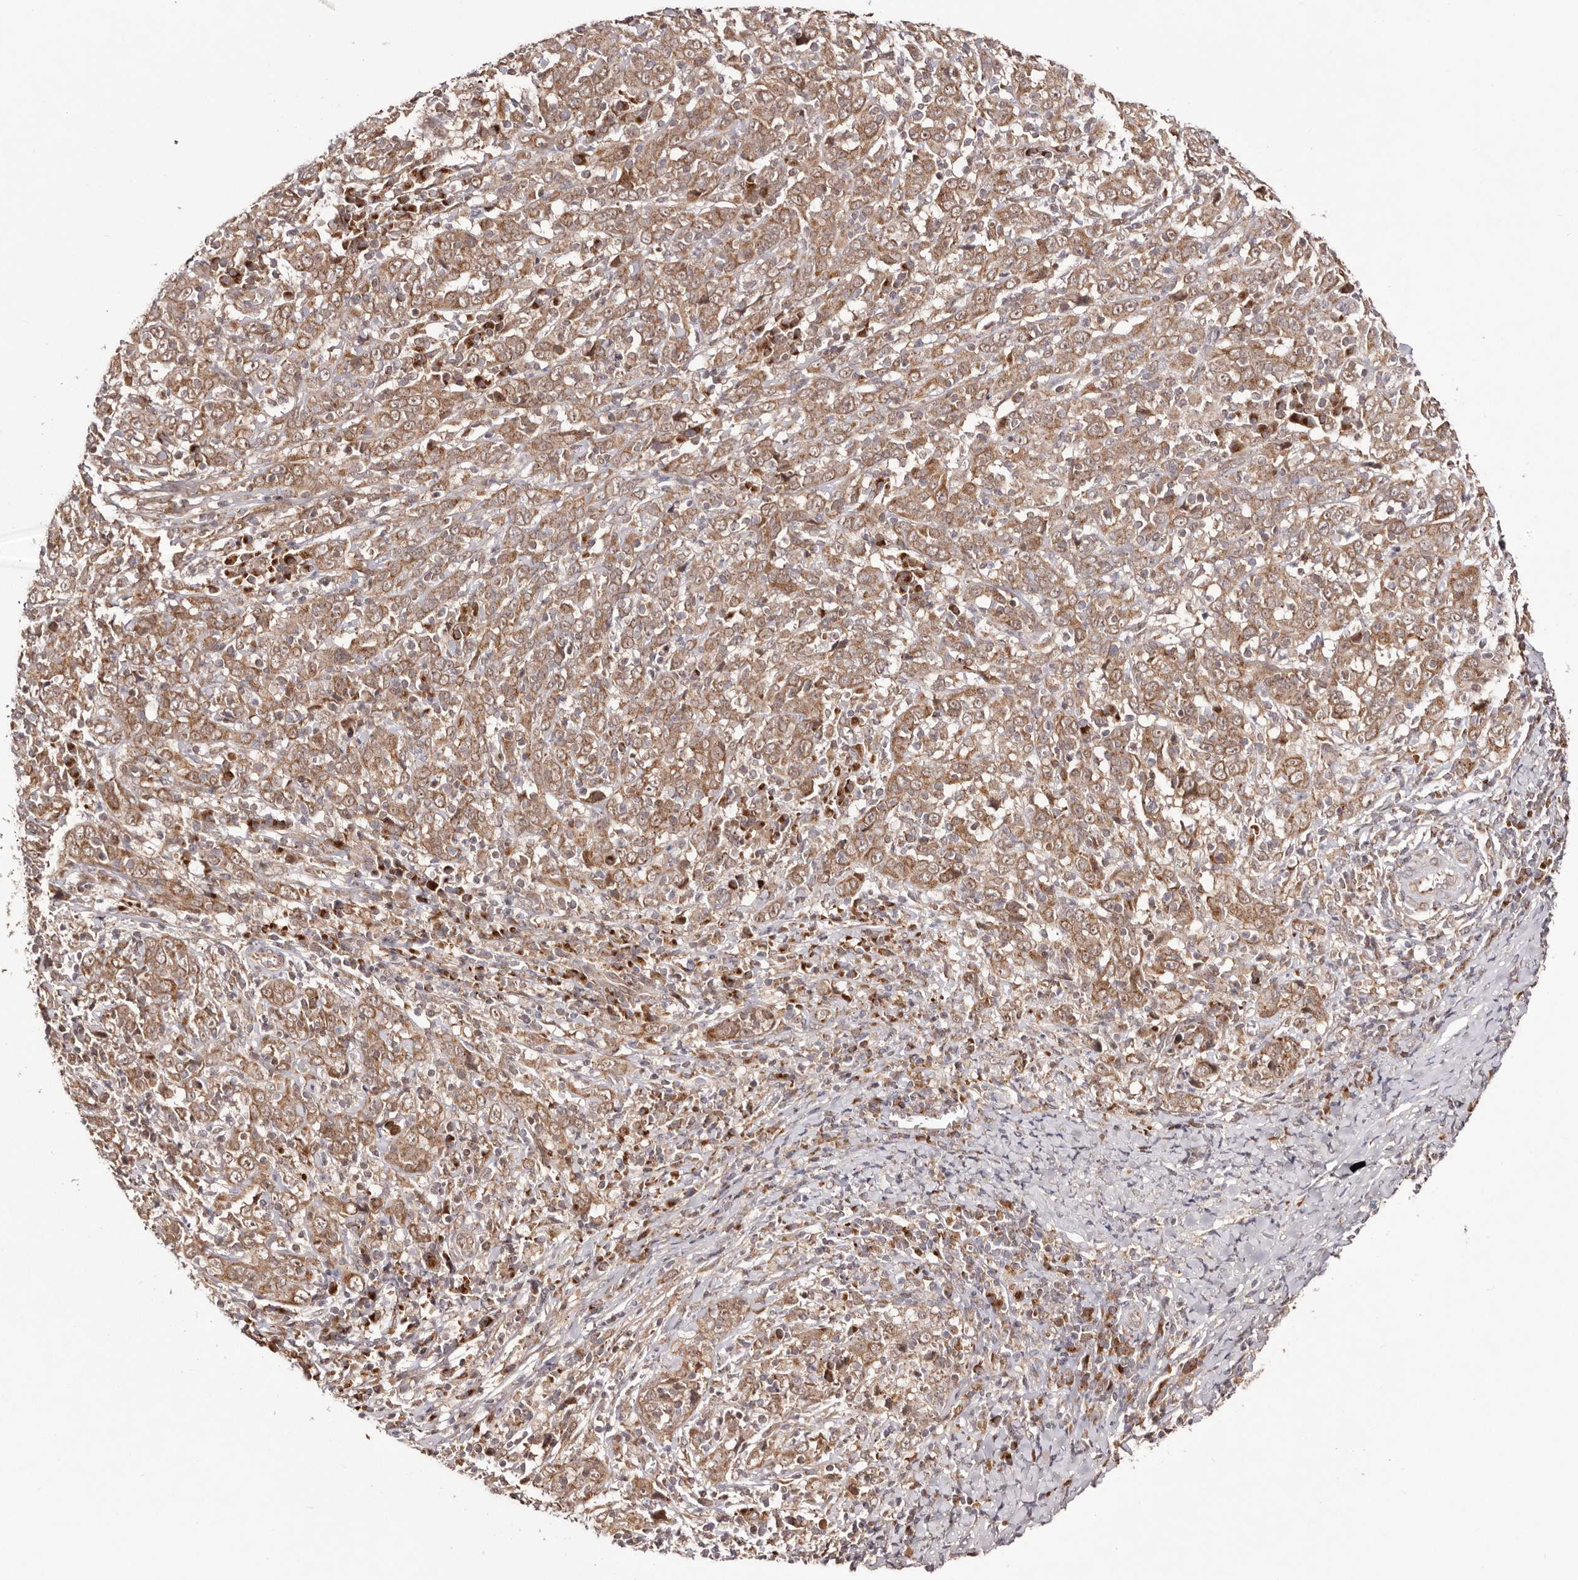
{"staining": {"intensity": "moderate", "quantity": ">75%", "location": "cytoplasmic/membranous"}, "tissue": "cervical cancer", "cell_type": "Tumor cells", "image_type": "cancer", "snomed": [{"axis": "morphology", "description": "Squamous cell carcinoma, NOS"}, {"axis": "topography", "description": "Cervix"}], "caption": "Immunohistochemical staining of human cervical cancer (squamous cell carcinoma) demonstrates medium levels of moderate cytoplasmic/membranous protein expression in approximately >75% of tumor cells. The protein of interest is shown in brown color, while the nuclei are stained blue.", "gene": "EGR3", "patient": {"sex": "female", "age": 46}}